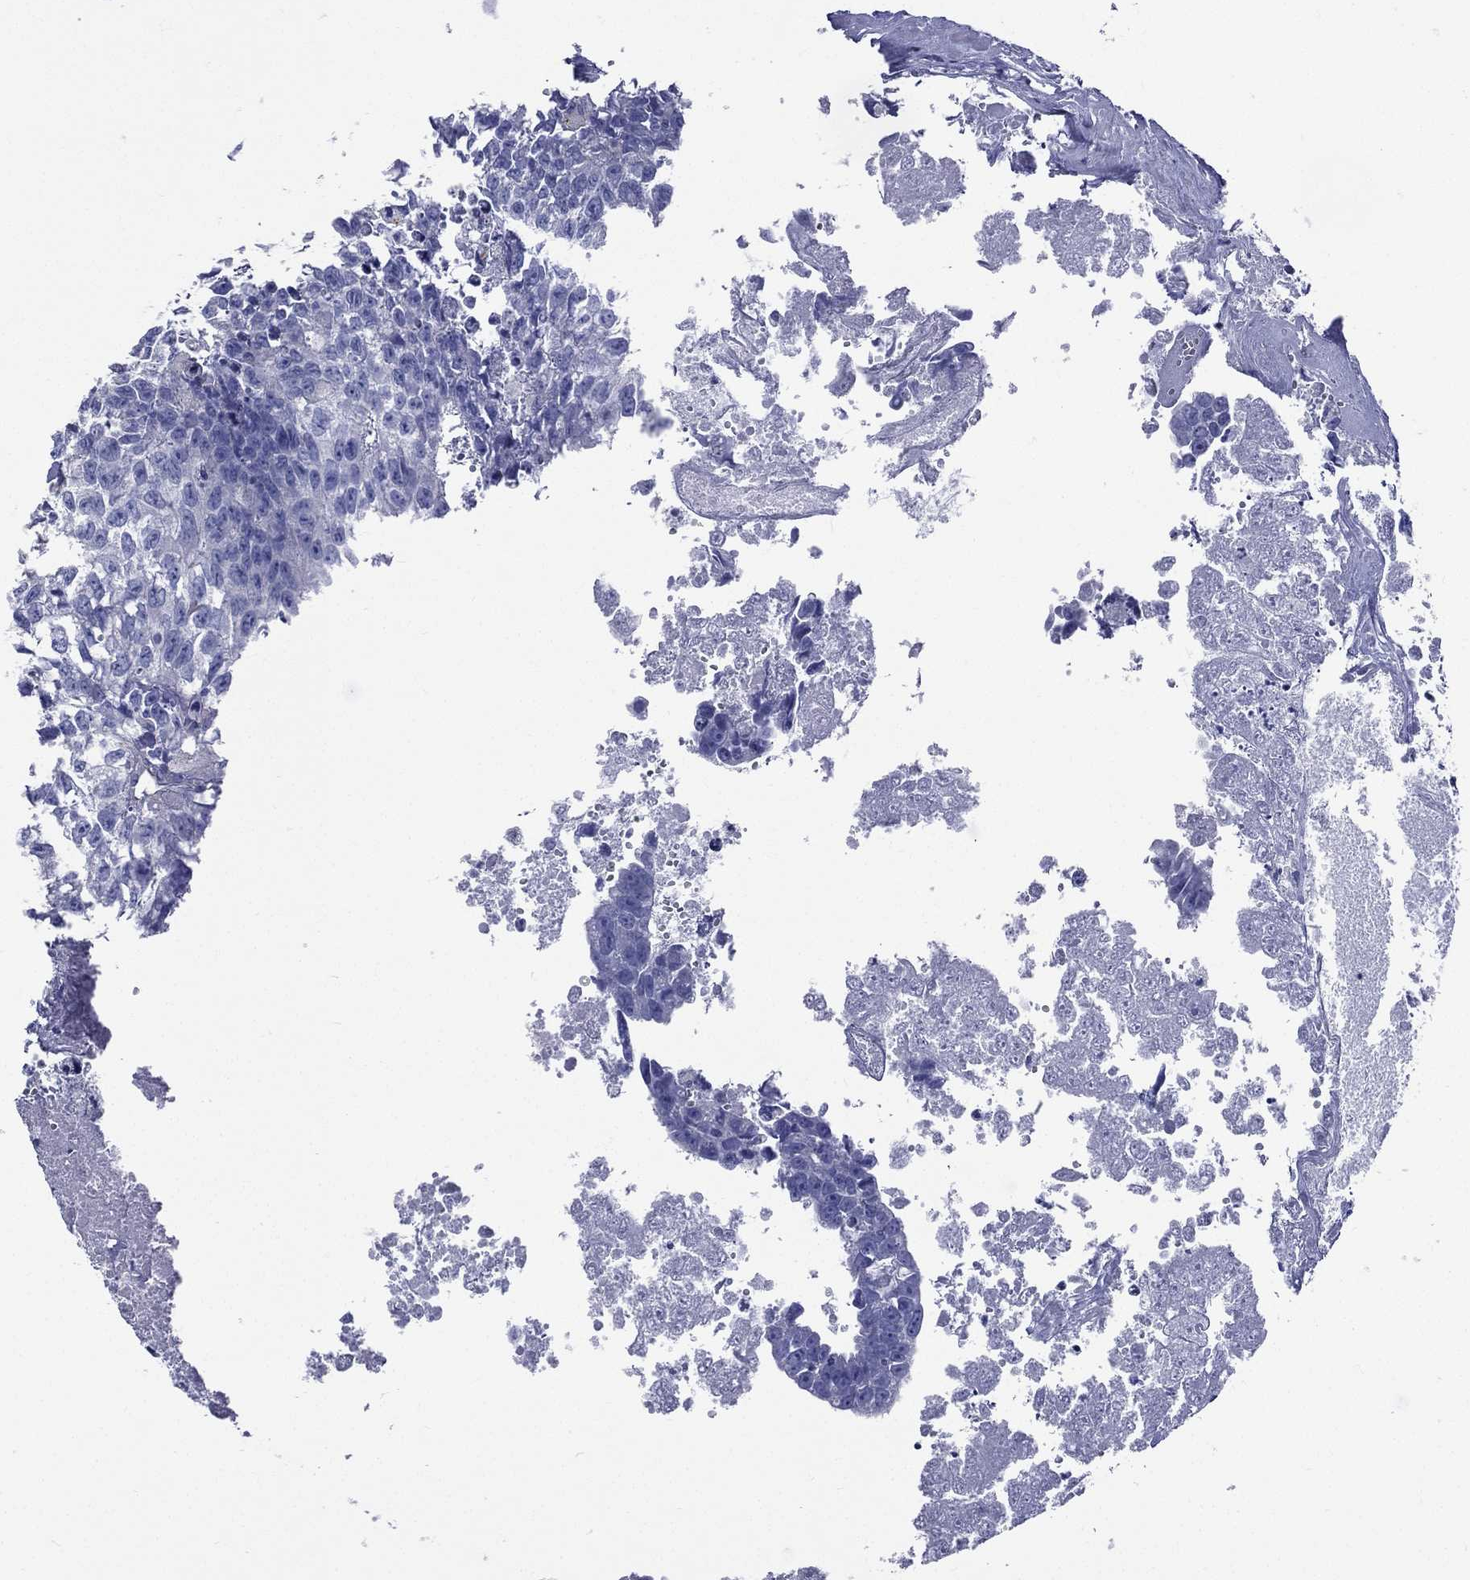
{"staining": {"intensity": "negative", "quantity": "none", "location": "none"}, "tissue": "testis cancer", "cell_type": "Tumor cells", "image_type": "cancer", "snomed": [{"axis": "morphology", "description": "Carcinoma, Embryonal, NOS"}, {"axis": "morphology", "description": "Teratoma, malignant, NOS"}, {"axis": "topography", "description": "Testis"}], "caption": "Protein analysis of testis cancer reveals no significant staining in tumor cells.", "gene": "DPYS", "patient": {"sex": "male", "age": 24}}